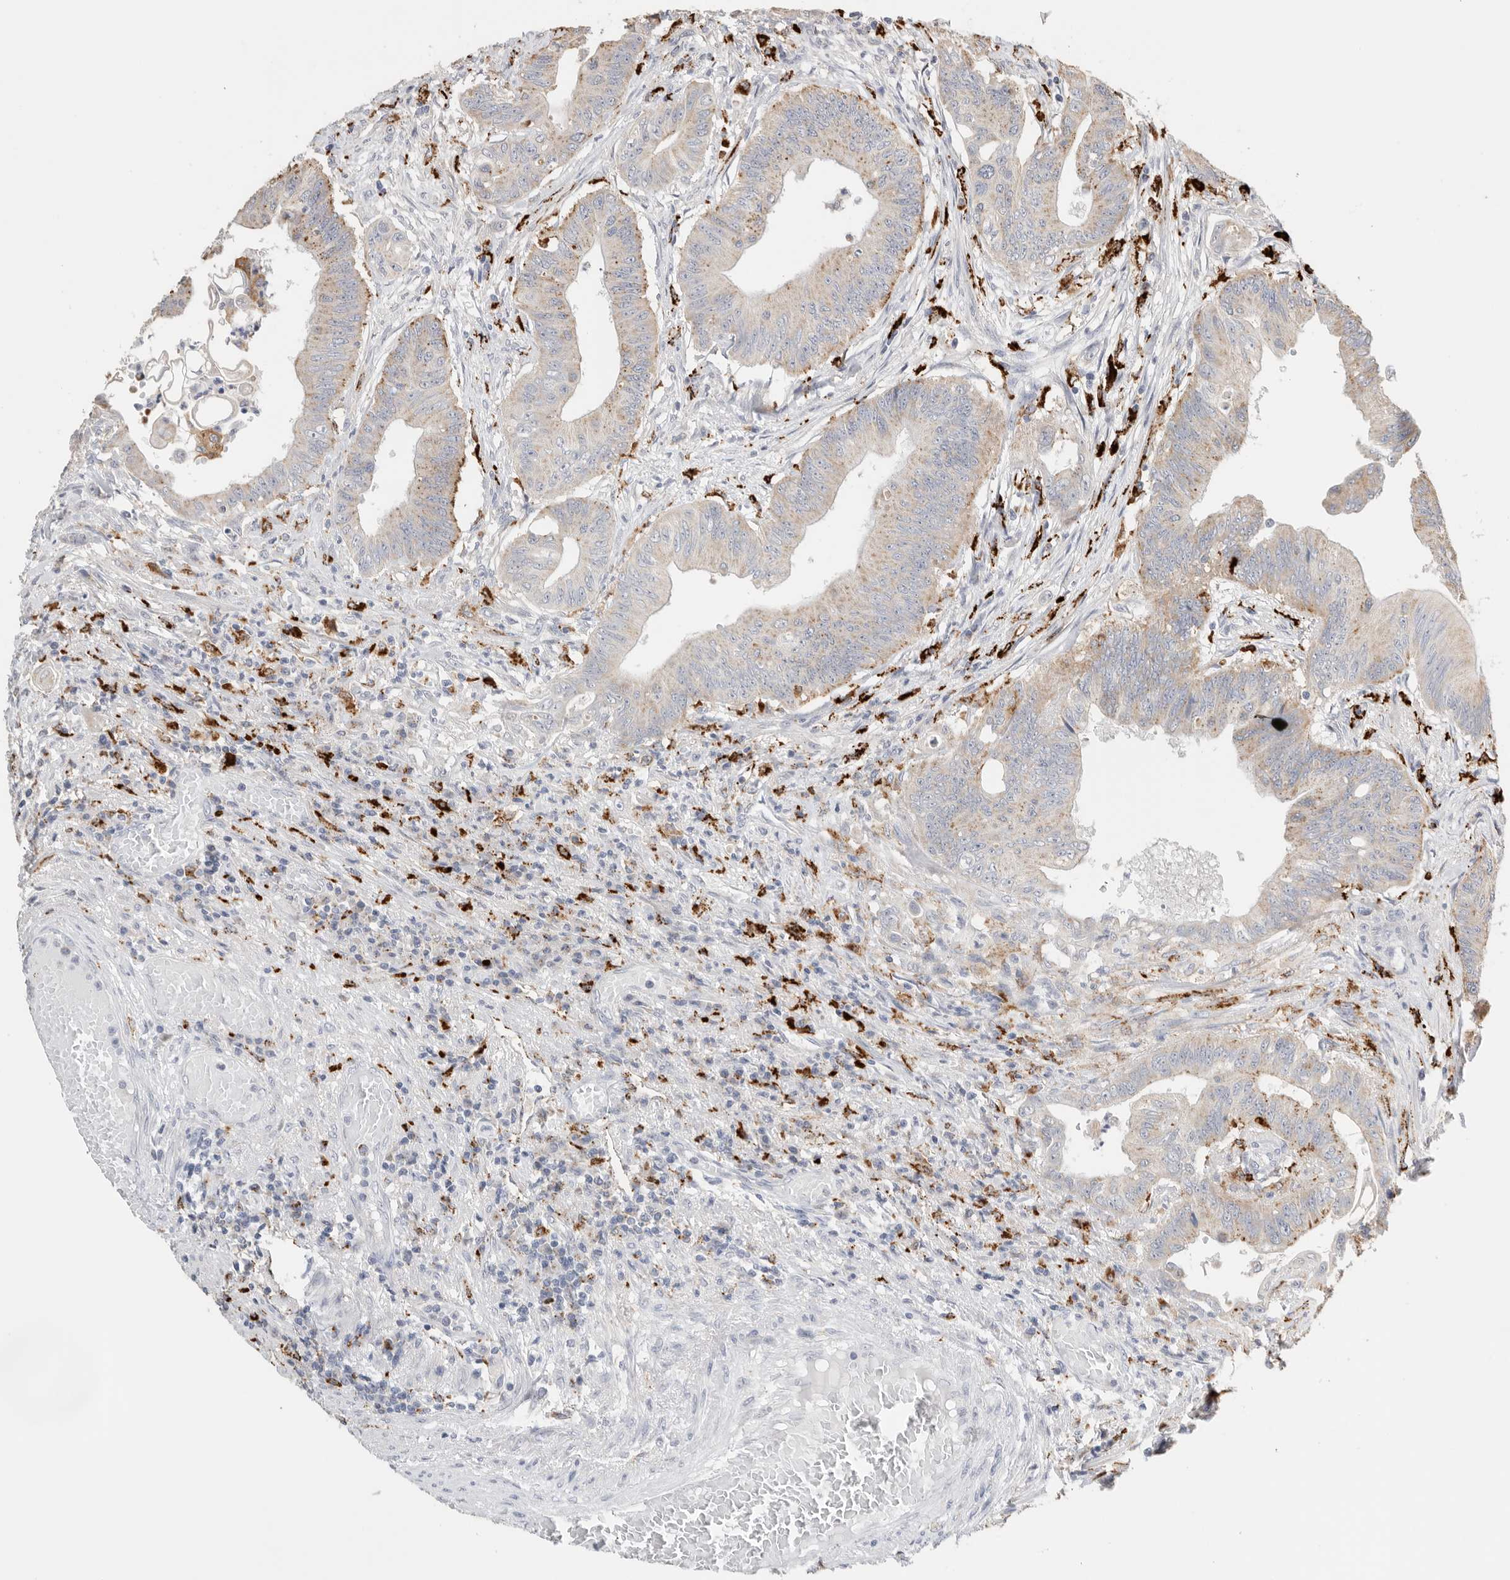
{"staining": {"intensity": "moderate", "quantity": "<25%", "location": "cytoplasmic/membranous"}, "tissue": "colorectal cancer", "cell_type": "Tumor cells", "image_type": "cancer", "snomed": [{"axis": "morphology", "description": "Adenoma, NOS"}, {"axis": "morphology", "description": "Adenocarcinoma, NOS"}, {"axis": "topography", "description": "Colon"}], "caption": "The micrograph shows staining of adenoma (colorectal), revealing moderate cytoplasmic/membranous protein positivity (brown color) within tumor cells. Ihc stains the protein of interest in brown and the nuclei are stained blue.", "gene": "GGH", "patient": {"sex": "male", "age": 79}}